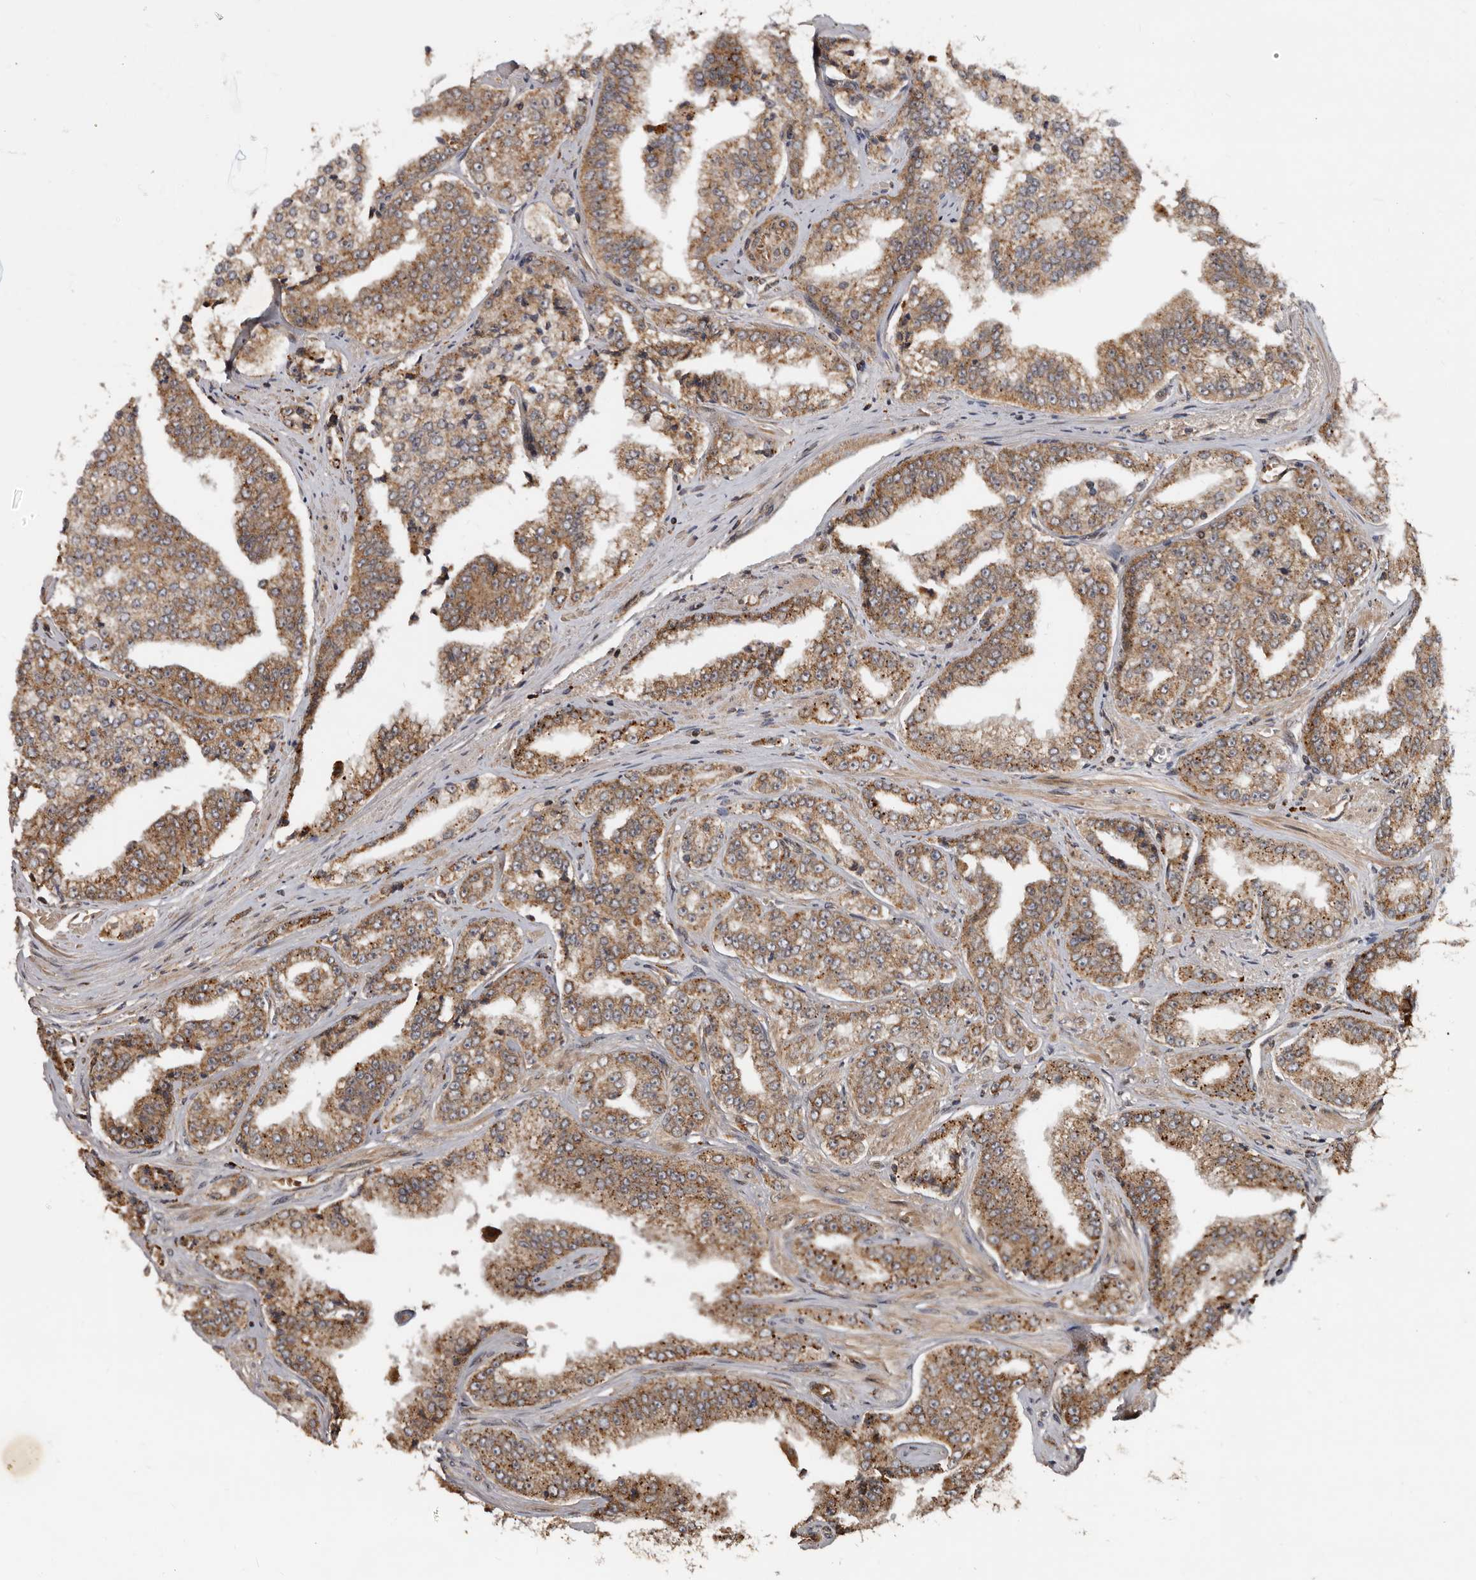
{"staining": {"intensity": "moderate", "quantity": ">75%", "location": "cytoplasmic/membranous"}, "tissue": "prostate cancer", "cell_type": "Tumor cells", "image_type": "cancer", "snomed": [{"axis": "morphology", "description": "Adenocarcinoma, High grade"}, {"axis": "topography", "description": "Prostate"}], "caption": "Immunohistochemical staining of human high-grade adenocarcinoma (prostate) shows medium levels of moderate cytoplasmic/membranous expression in about >75% of tumor cells.", "gene": "STK36", "patient": {"sex": "male", "age": 71}}